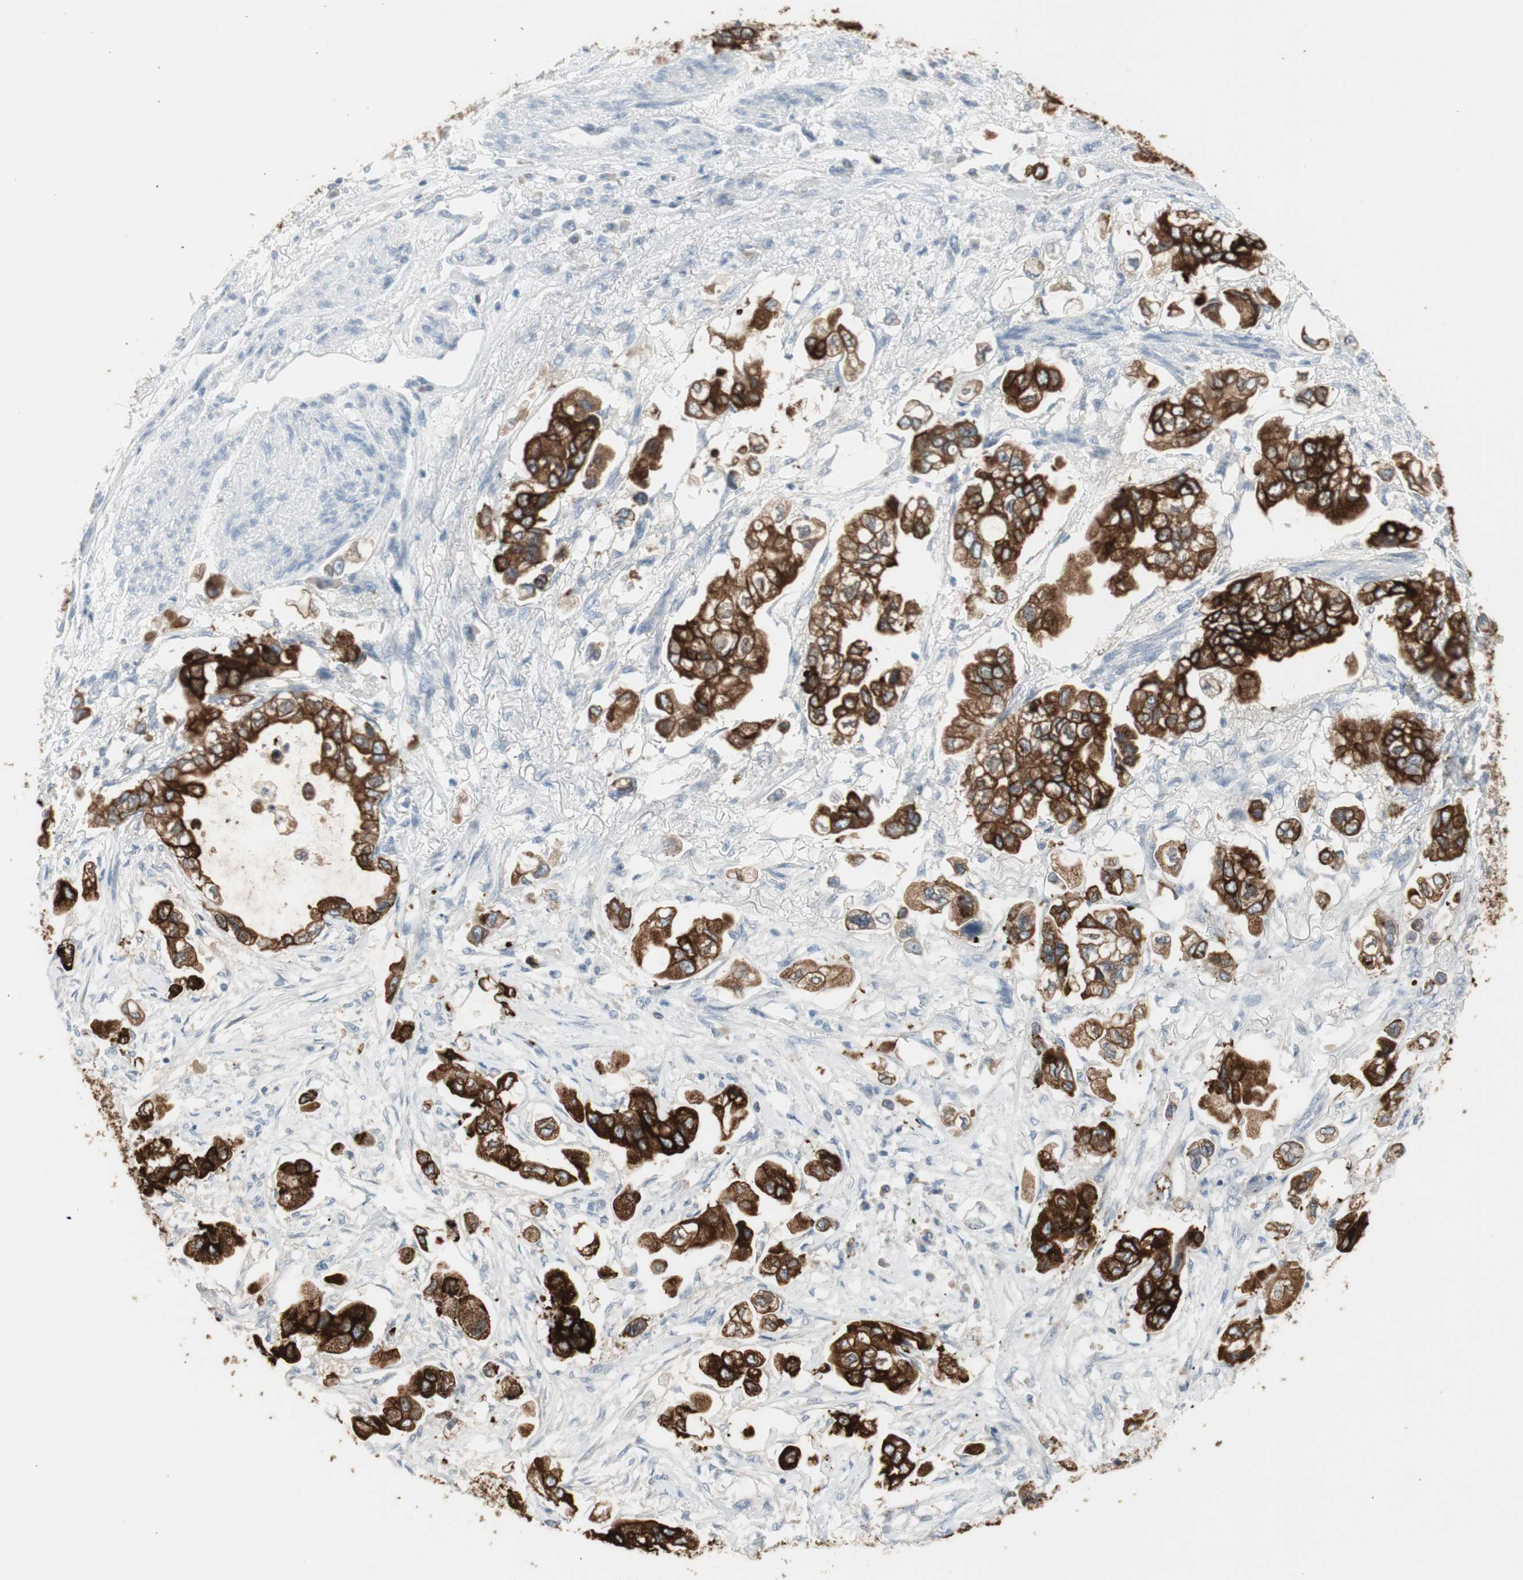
{"staining": {"intensity": "strong", "quantity": ">75%", "location": "cytoplasmic/membranous"}, "tissue": "stomach cancer", "cell_type": "Tumor cells", "image_type": "cancer", "snomed": [{"axis": "morphology", "description": "Adenocarcinoma, NOS"}, {"axis": "topography", "description": "Stomach"}], "caption": "This micrograph exhibits stomach cancer stained with immunohistochemistry (IHC) to label a protein in brown. The cytoplasmic/membranous of tumor cells show strong positivity for the protein. Nuclei are counter-stained blue.", "gene": "AGR2", "patient": {"sex": "male", "age": 62}}